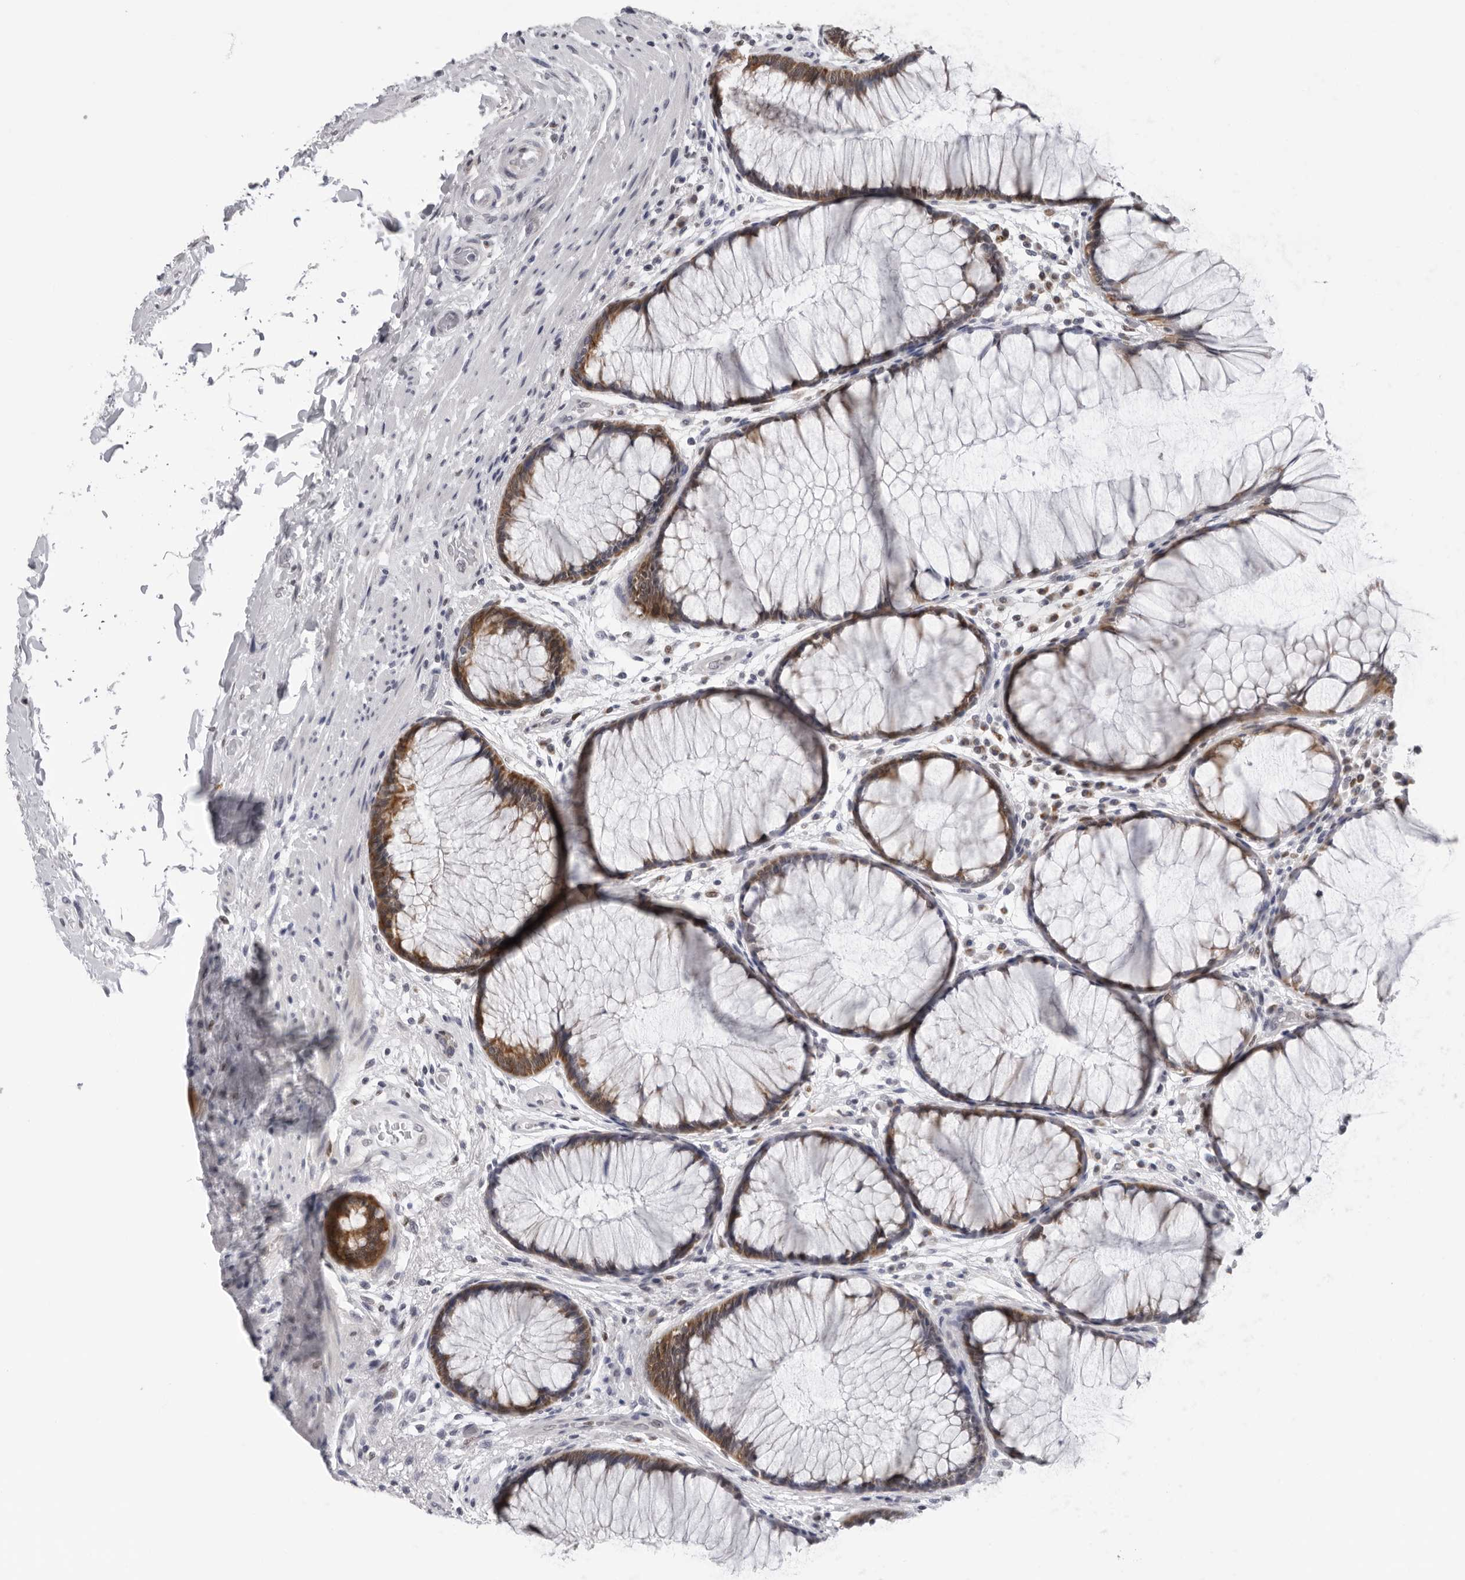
{"staining": {"intensity": "moderate", "quantity": ">75%", "location": "cytoplasmic/membranous"}, "tissue": "rectum", "cell_type": "Glandular cells", "image_type": "normal", "snomed": [{"axis": "morphology", "description": "Normal tissue, NOS"}, {"axis": "topography", "description": "Rectum"}], "caption": "Brown immunohistochemical staining in unremarkable human rectum demonstrates moderate cytoplasmic/membranous expression in about >75% of glandular cells. Immunohistochemistry stains the protein in brown and the nuclei are stained blue.", "gene": "CPT2", "patient": {"sex": "male", "age": 51}}